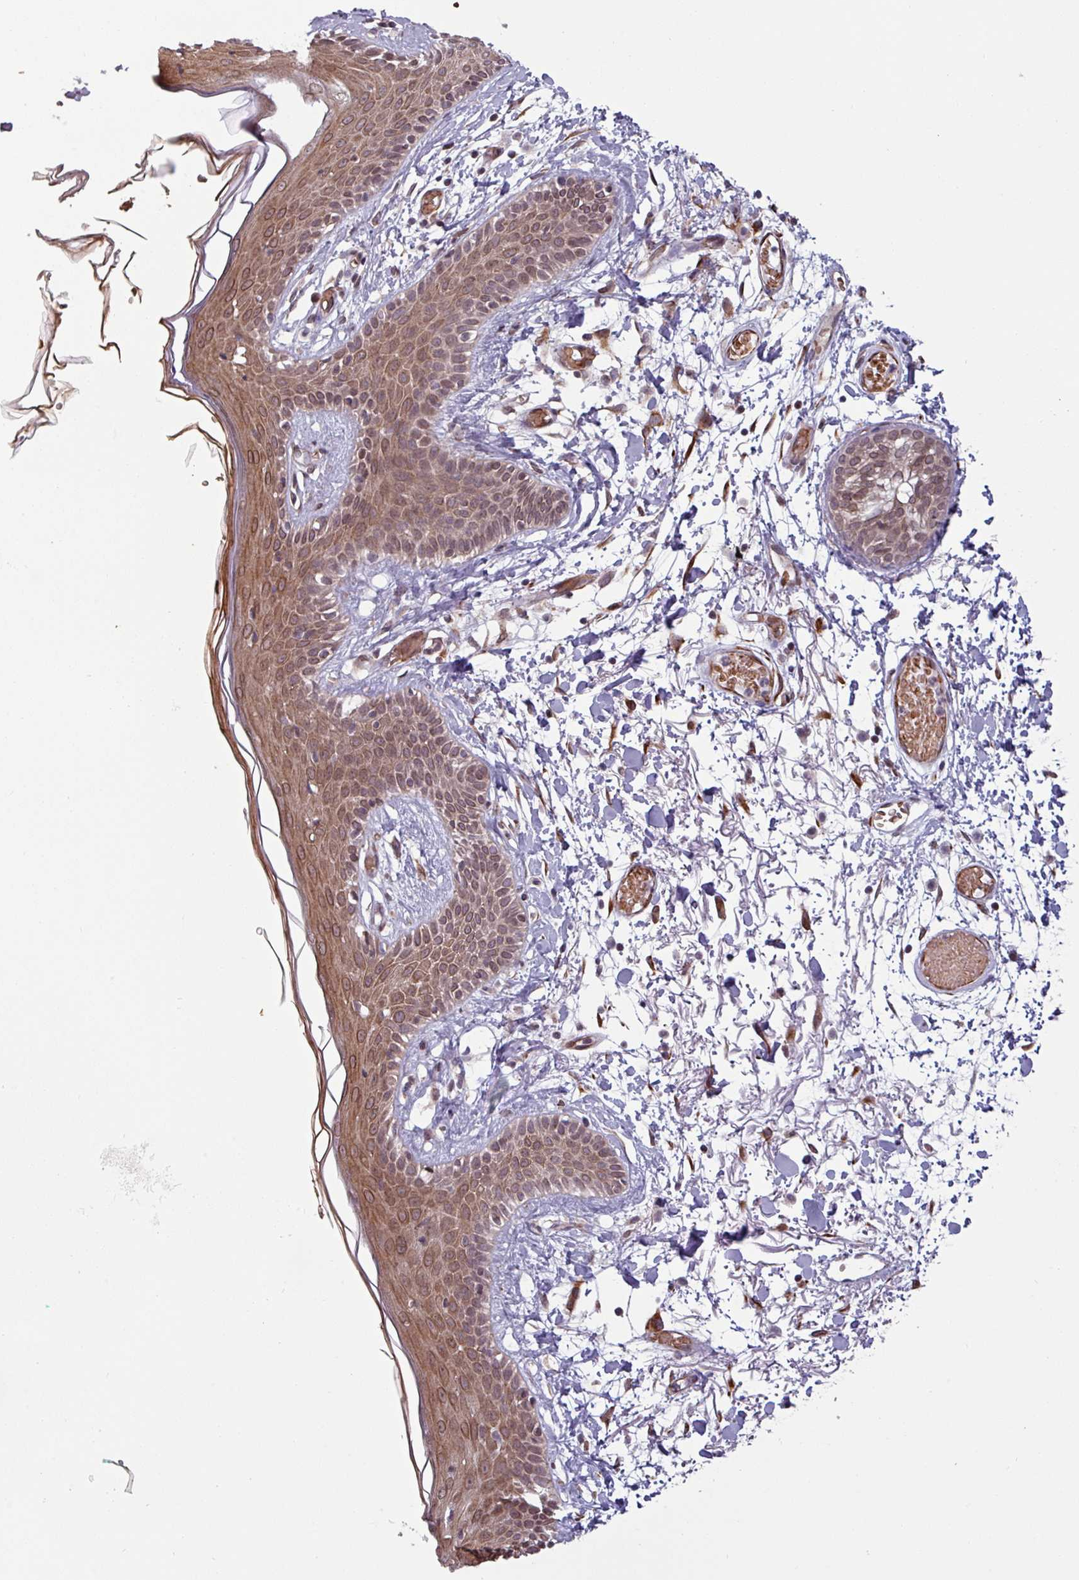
{"staining": {"intensity": "moderate", "quantity": ">75%", "location": "cytoplasmic/membranous"}, "tissue": "skin", "cell_type": "Fibroblasts", "image_type": "normal", "snomed": [{"axis": "morphology", "description": "Normal tissue, NOS"}, {"axis": "topography", "description": "Skin"}], "caption": "Immunohistochemical staining of unremarkable human skin shows medium levels of moderate cytoplasmic/membranous expression in approximately >75% of fibroblasts. The staining was performed using DAB (3,3'-diaminobenzidine), with brown indicating positive protein expression. Nuclei are stained blue with hematoxylin.", "gene": "RBM4B", "patient": {"sex": "male", "age": 79}}